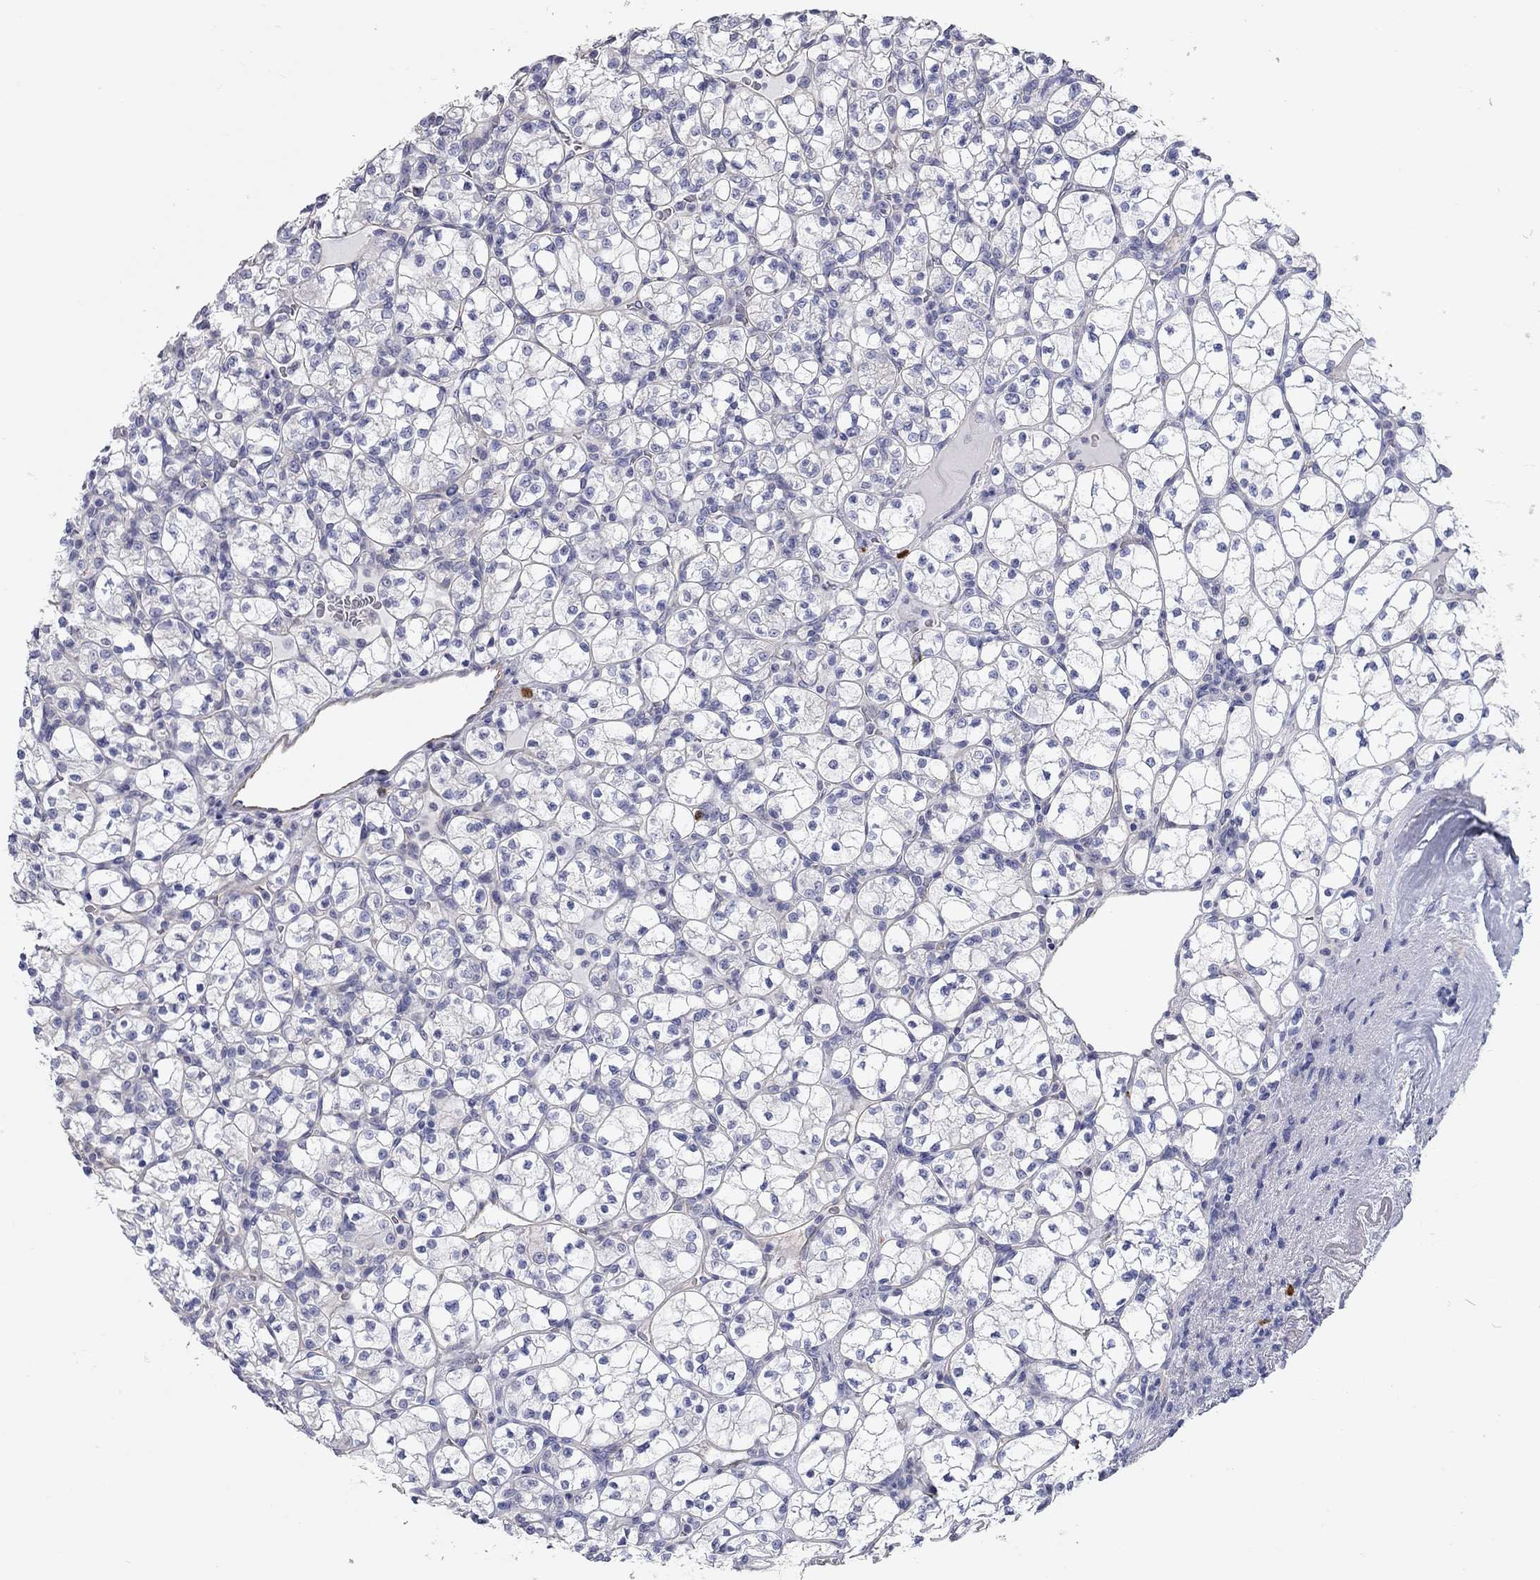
{"staining": {"intensity": "negative", "quantity": "none", "location": "none"}, "tissue": "renal cancer", "cell_type": "Tumor cells", "image_type": "cancer", "snomed": [{"axis": "morphology", "description": "Adenocarcinoma, NOS"}, {"axis": "topography", "description": "Kidney"}], "caption": "A high-resolution micrograph shows IHC staining of renal adenocarcinoma, which shows no significant staining in tumor cells.", "gene": "C10orf90", "patient": {"sex": "female", "age": 89}}